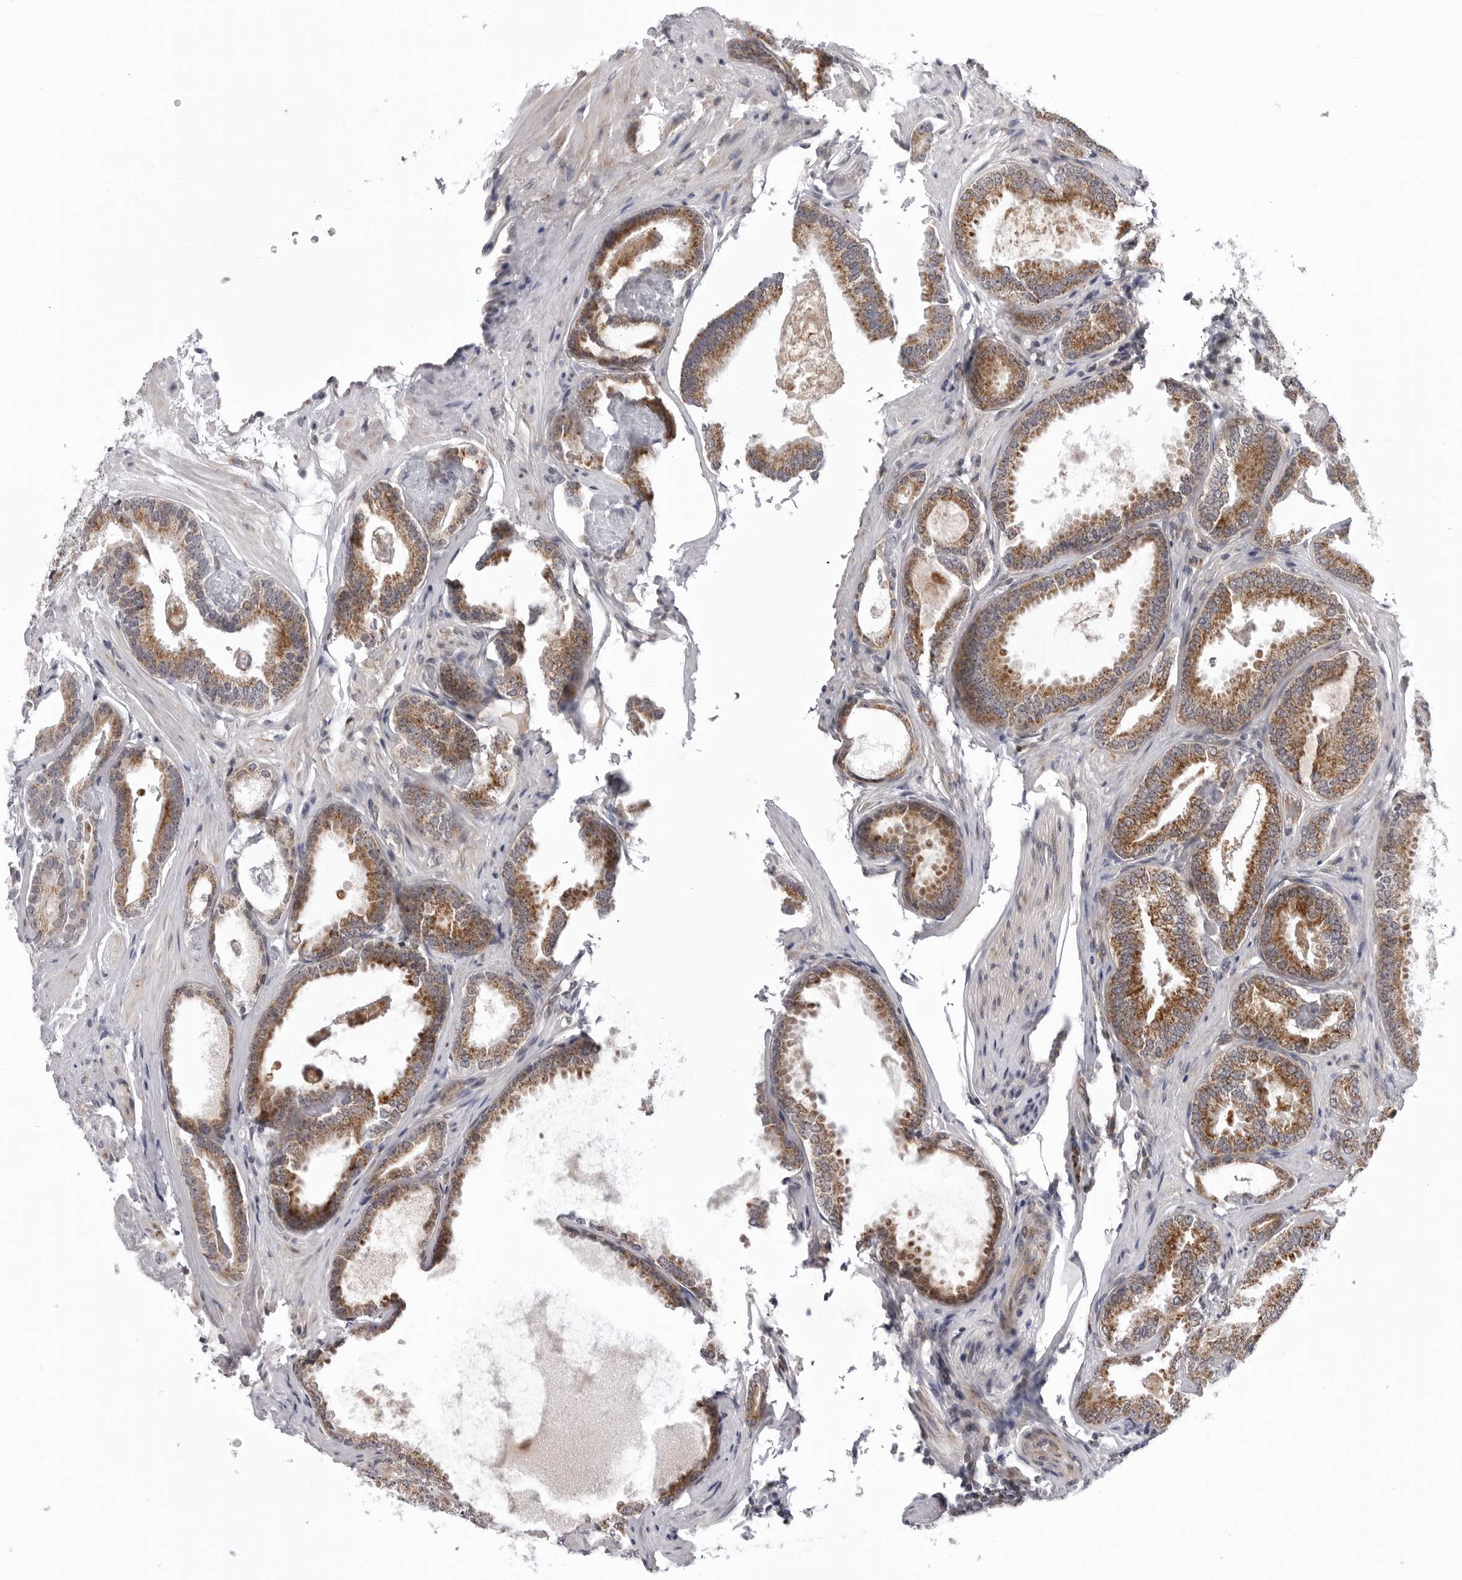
{"staining": {"intensity": "moderate", "quantity": ">75%", "location": "cytoplasmic/membranous"}, "tissue": "prostate cancer", "cell_type": "Tumor cells", "image_type": "cancer", "snomed": [{"axis": "morphology", "description": "Adenocarcinoma, Low grade"}, {"axis": "topography", "description": "Prostate"}], "caption": "Moderate cytoplasmic/membranous expression for a protein is seen in approximately >75% of tumor cells of prostate cancer using immunohistochemistry (IHC).", "gene": "CDK20", "patient": {"sex": "male", "age": 71}}